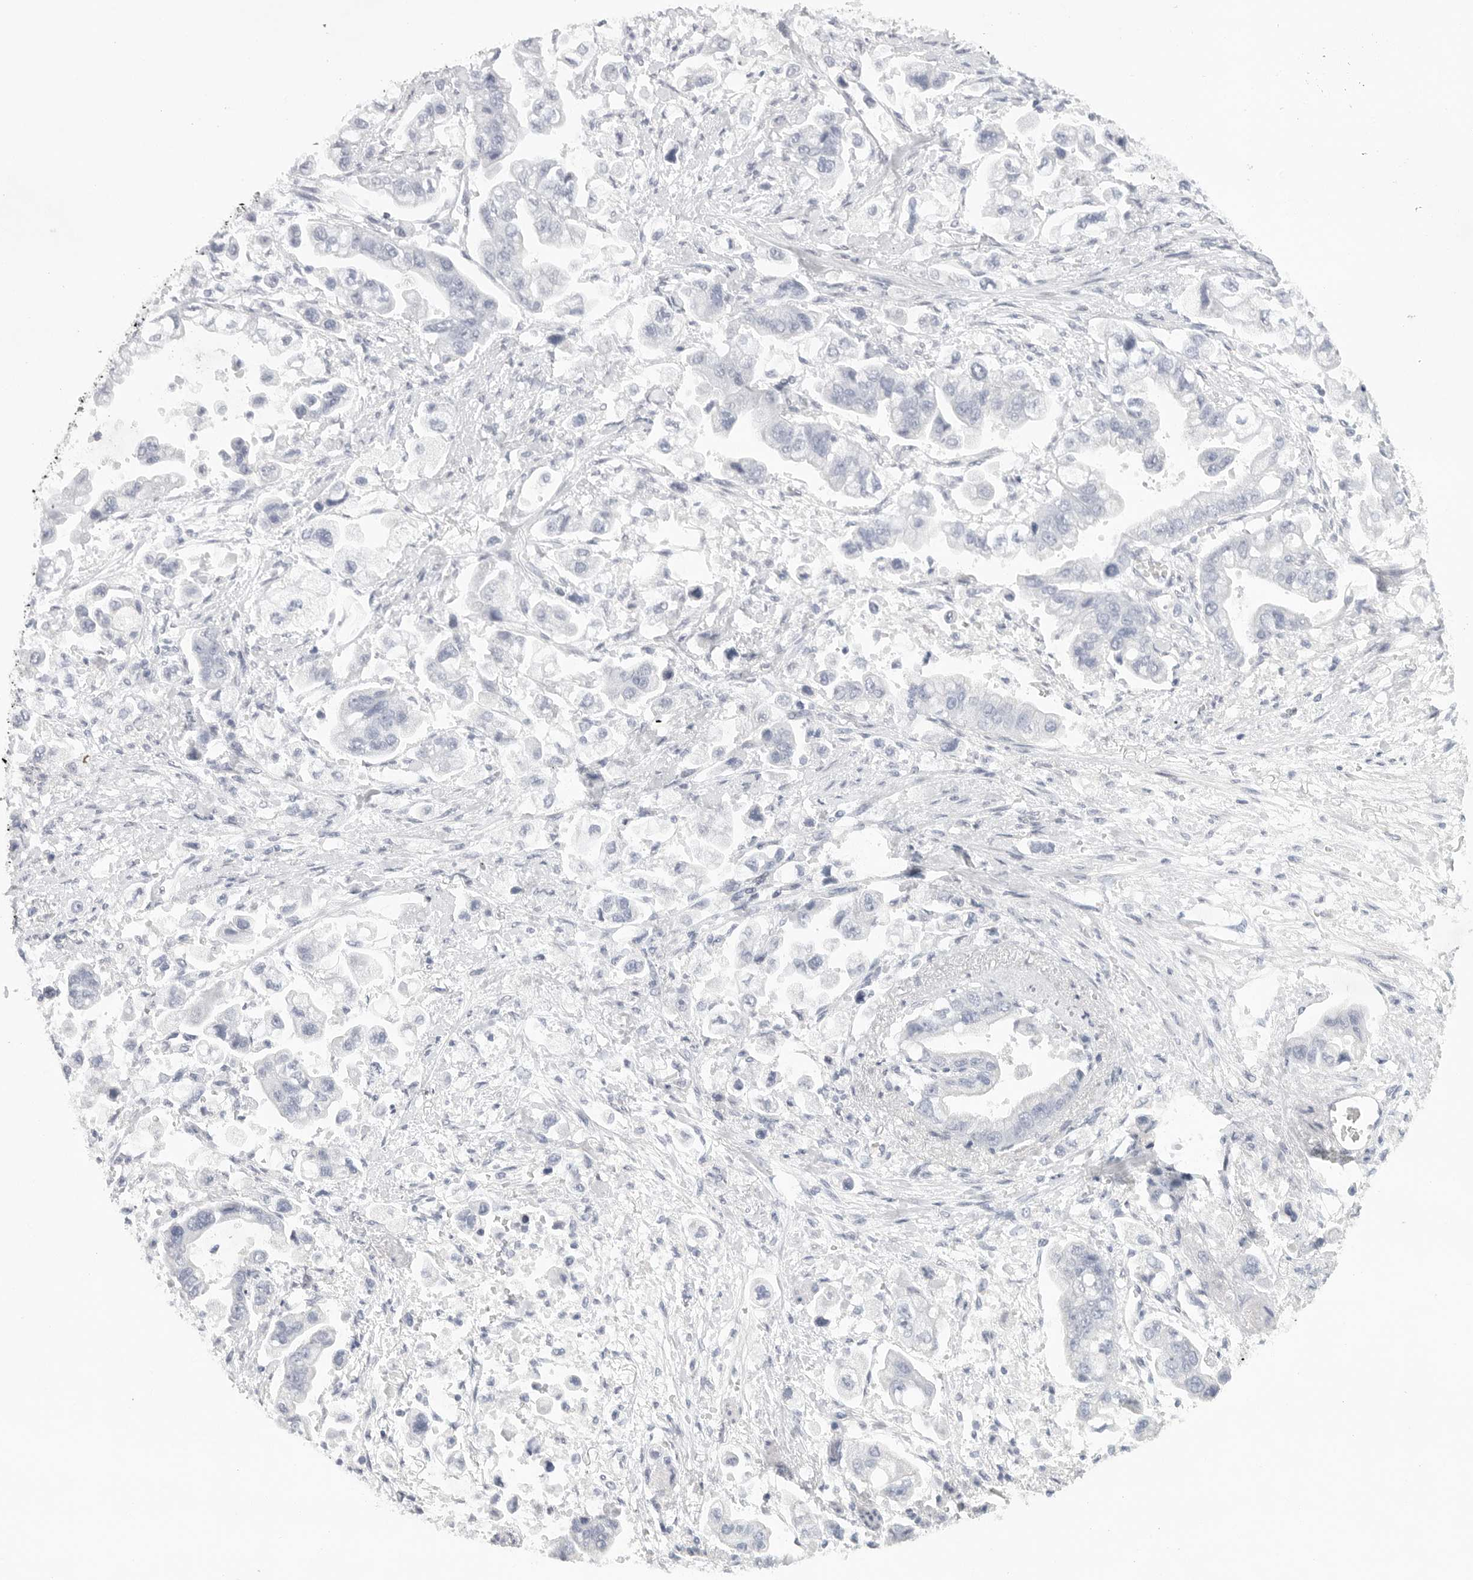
{"staining": {"intensity": "negative", "quantity": "none", "location": "none"}, "tissue": "stomach cancer", "cell_type": "Tumor cells", "image_type": "cancer", "snomed": [{"axis": "morphology", "description": "Adenocarcinoma, NOS"}, {"axis": "topography", "description": "Stomach"}], "caption": "Stomach cancer was stained to show a protein in brown. There is no significant expression in tumor cells.", "gene": "TNR", "patient": {"sex": "male", "age": 62}}